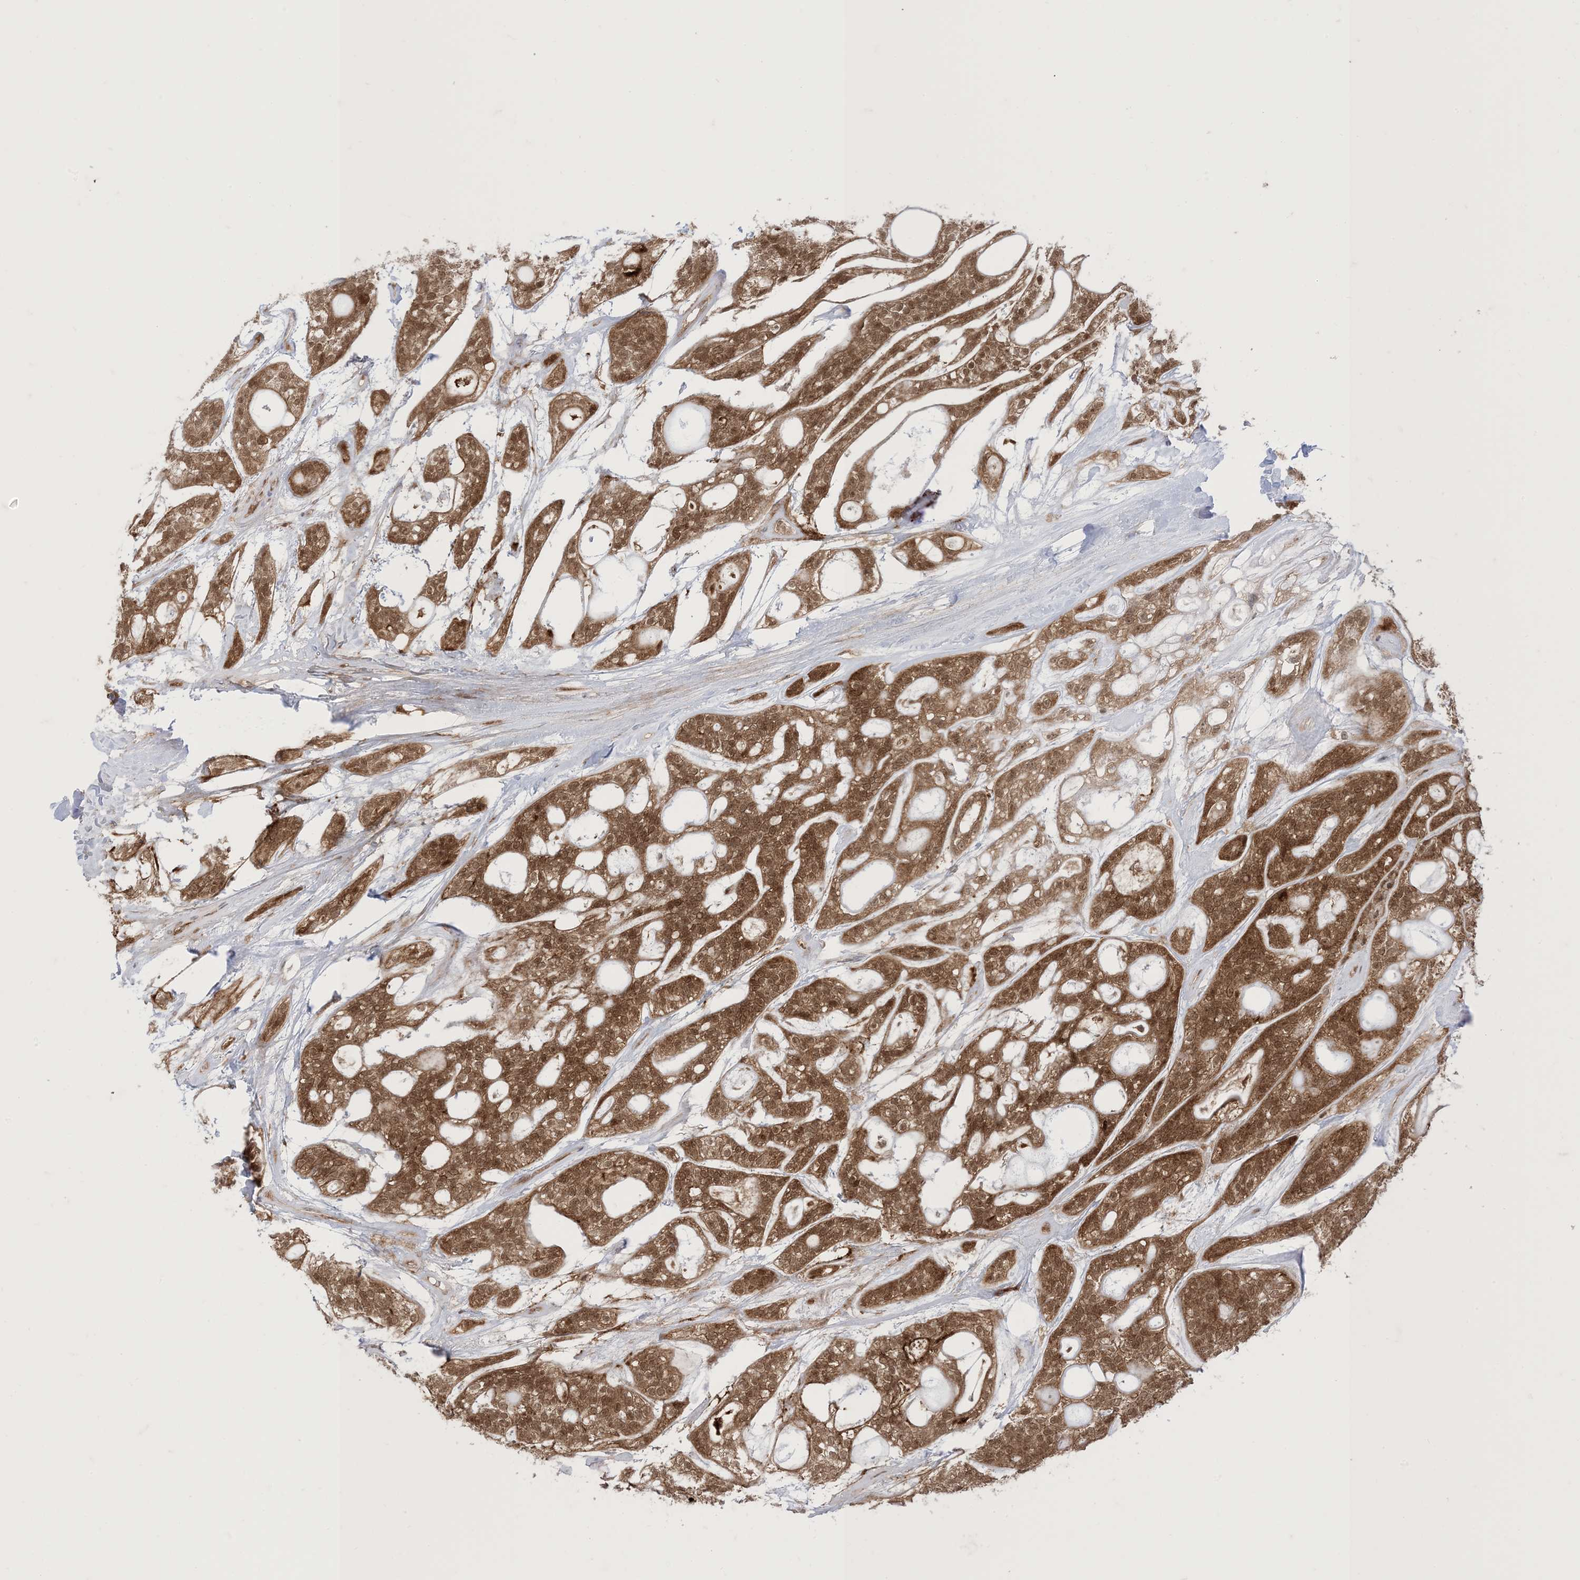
{"staining": {"intensity": "strong", "quantity": ">75%", "location": "cytoplasmic/membranous,nuclear"}, "tissue": "head and neck cancer", "cell_type": "Tumor cells", "image_type": "cancer", "snomed": [{"axis": "morphology", "description": "Adenocarcinoma, NOS"}, {"axis": "topography", "description": "Head-Neck"}], "caption": "Head and neck adenocarcinoma was stained to show a protein in brown. There is high levels of strong cytoplasmic/membranous and nuclear positivity in approximately >75% of tumor cells.", "gene": "PTPA", "patient": {"sex": "male", "age": 66}}